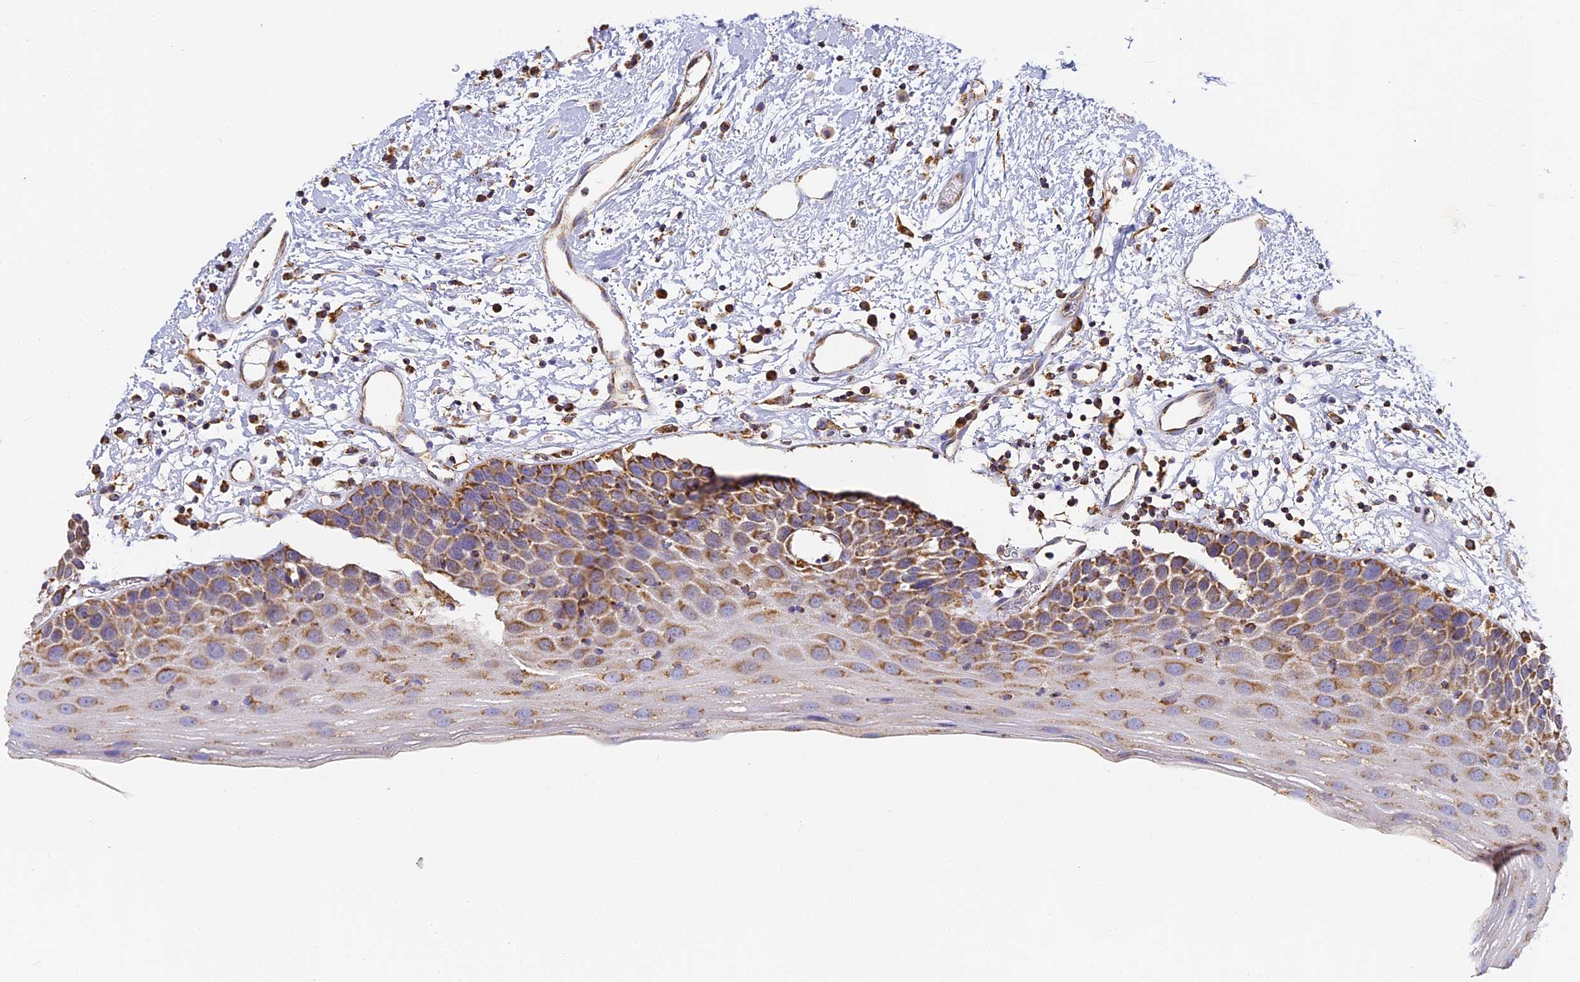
{"staining": {"intensity": "strong", "quantity": "25%-75%", "location": "cytoplasmic/membranous"}, "tissue": "oral mucosa", "cell_type": "Squamous epithelial cells", "image_type": "normal", "snomed": [{"axis": "morphology", "description": "Normal tissue, NOS"}, {"axis": "topography", "description": "Oral tissue"}], "caption": "A micrograph of human oral mucosa stained for a protein exhibits strong cytoplasmic/membranous brown staining in squamous epithelial cells.", "gene": "COX6C", "patient": {"sex": "male", "age": 74}}